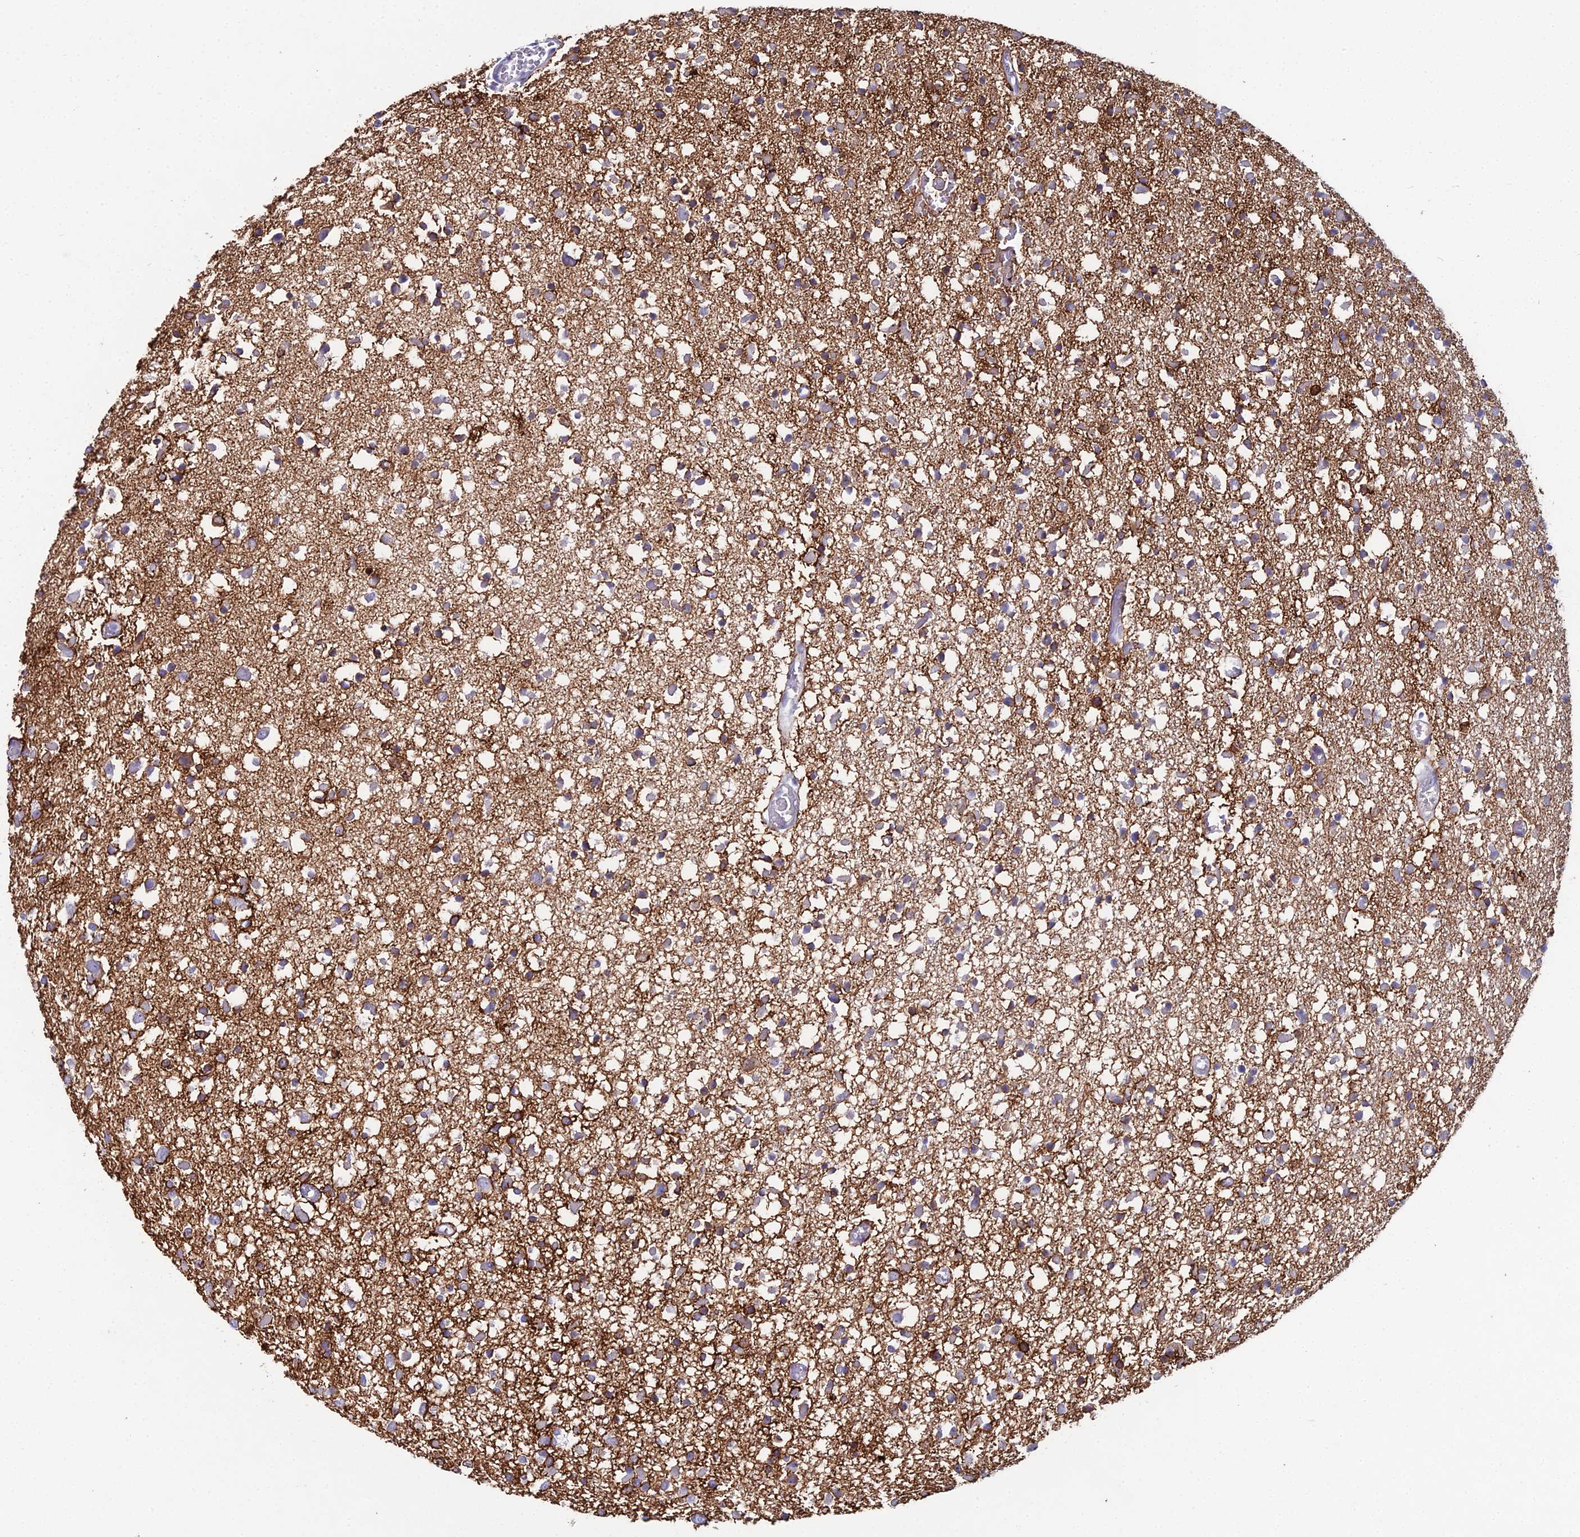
{"staining": {"intensity": "moderate", "quantity": "<25%", "location": "cytoplasmic/membranous"}, "tissue": "glioma", "cell_type": "Tumor cells", "image_type": "cancer", "snomed": [{"axis": "morphology", "description": "Glioma, malignant, Low grade"}, {"axis": "topography", "description": "Brain"}], "caption": "Immunohistochemical staining of malignant low-grade glioma exhibits moderate cytoplasmic/membranous protein expression in approximately <25% of tumor cells.", "gene": "NCAM1", "patient": {"sex": "female", "age": 22}}